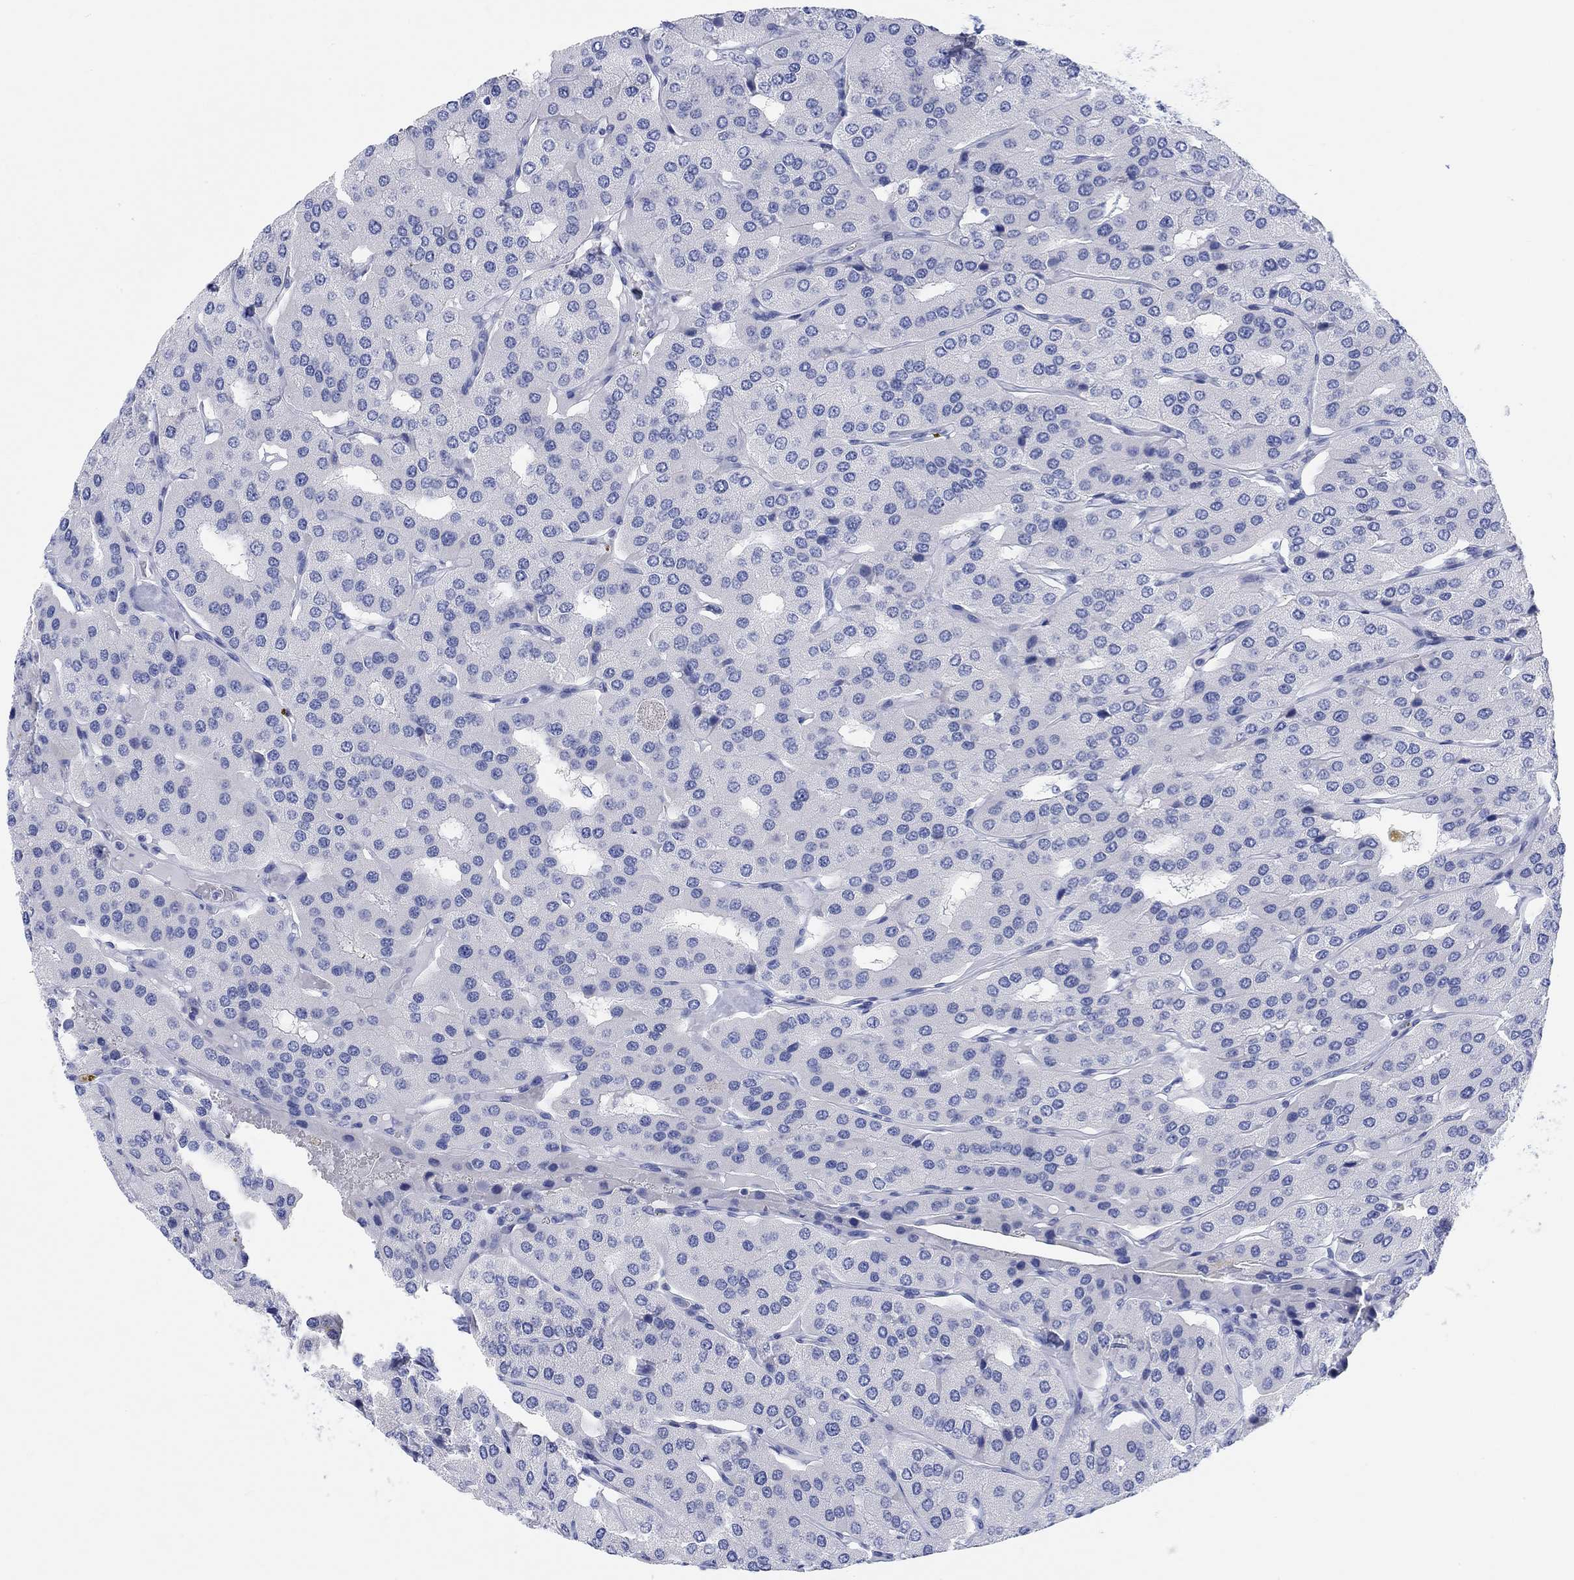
{"staining": {"intensity": "negative", "quantity": "none", "location": "none"}, "tissue": "parathyroid gland", "cell_type": "Glandular cells", "image_type": "normal", "snomed": [{"axis": "morphology", "description": "Normal tissue, NOS"}, {"axis": "morphology", "description": "Adenoma, NOS"}, {"axis": "topography", "description": "Parathyroid gland"}], "caption": "Protein analysis of normal parathyroid gland reveals no significant staining in glandular cells.", "gene": "XIRP2", "patient": {"sex": "female", "age": 86}}